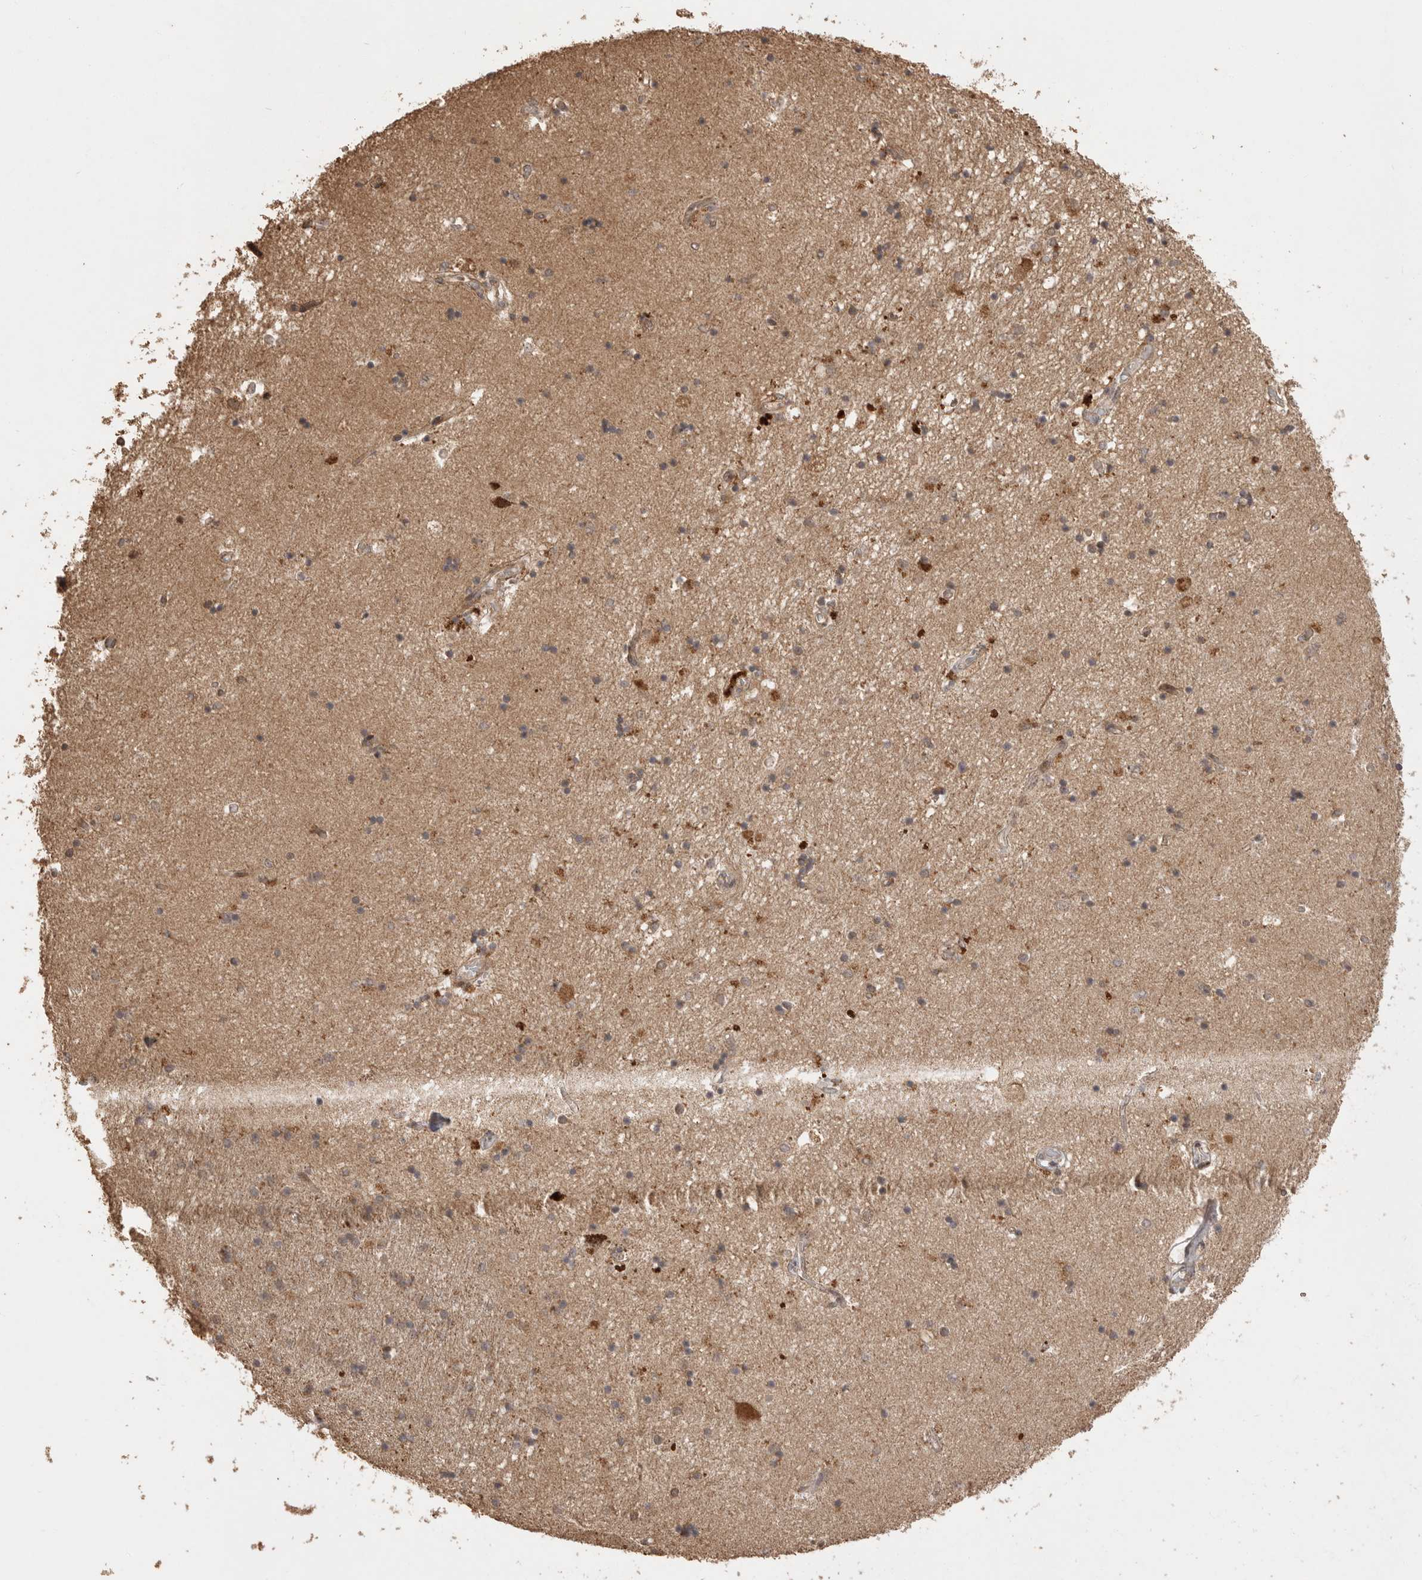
{"staining": {"intensity": "moderate", "quantity": "25%-75%", "location": "cytoplasmic/membranous"}, "tissue": "hippocampus", "cell_type": "Glial cells", "image_type": "normal", "snomed": [{"axis": "morphology", "description": "Normal tissue, NOS"}, {"axis": "topography", "description": "Hippocampus"}], "caption": "A micrograph showing moderate cytoplasmic/membranous expression in approximately 25%-75% of glial cells in normal hippocampus, as visualized by brown immunohistochemical staining.", "gene": "BOC", "patient": {"sex": "male", "age": 45}}